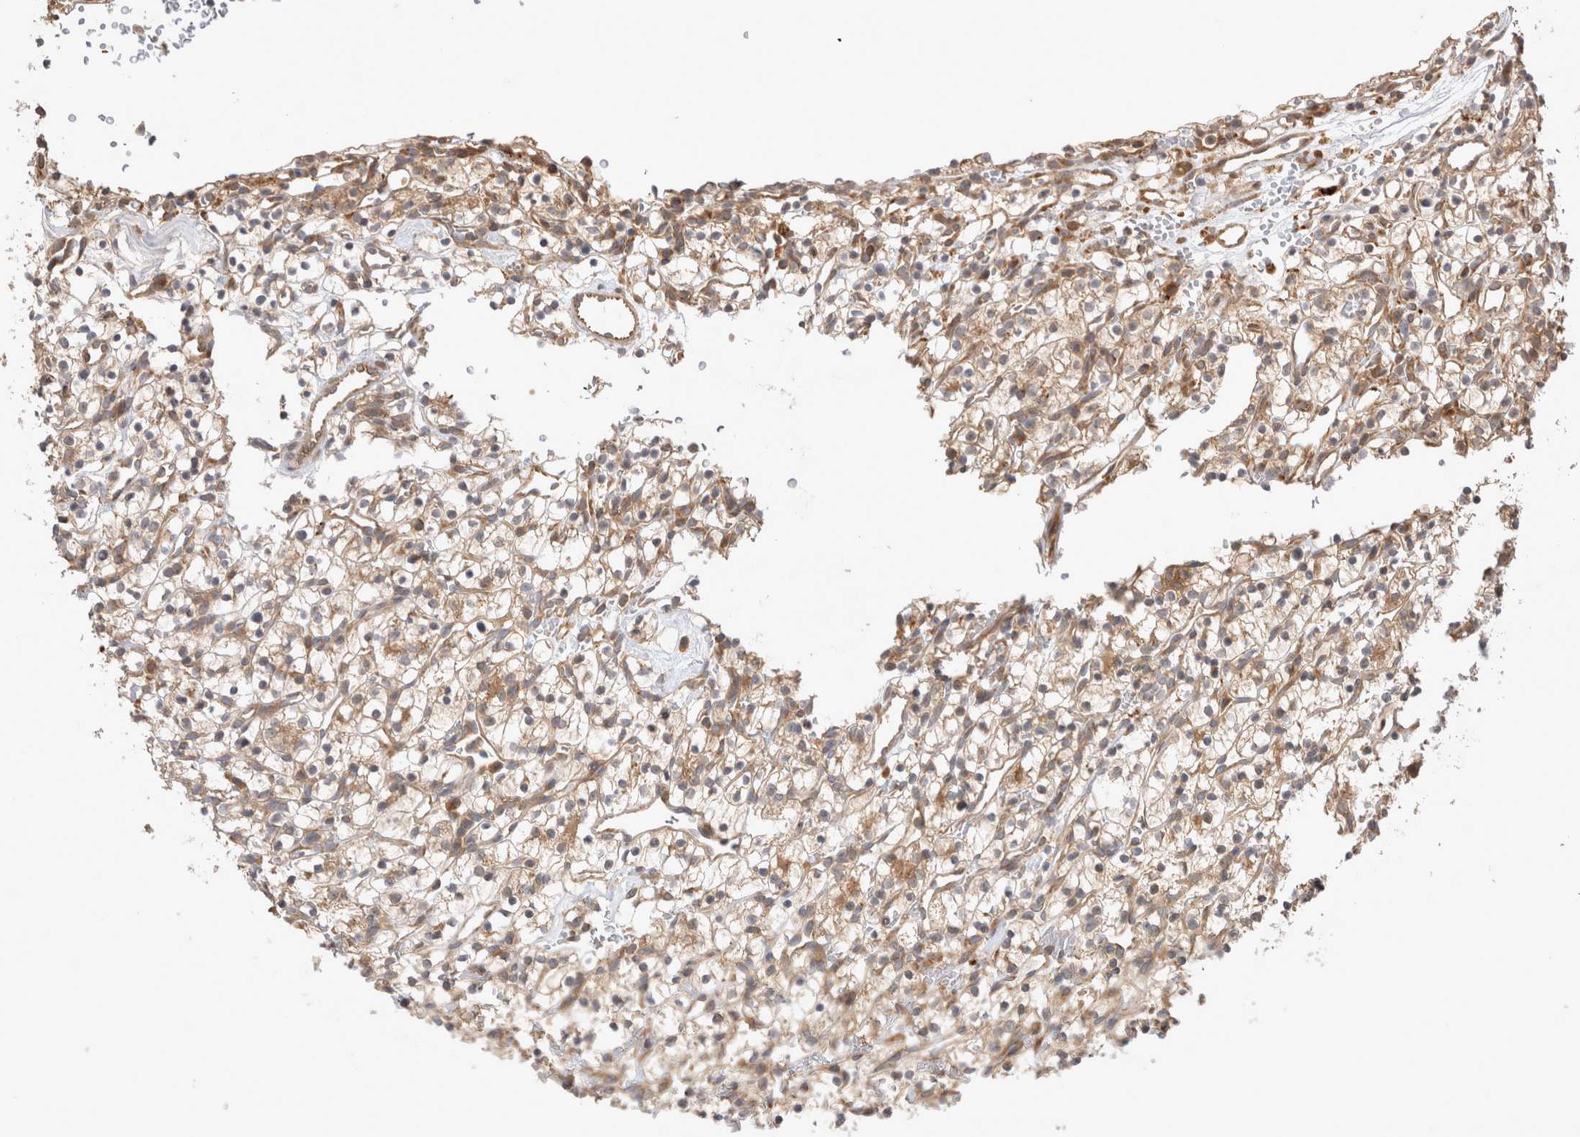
{"staining": {"intensity": "moderate", "quantity": ">75%", "location": "cytoplasmic/membranous"}, "tissue": "renal cancer", "cell_type": "Tumor cells", "image_type": "cancer", "snomed": [{"axis": "morphology", "description": "Adenocarcinoma, NOS"}, {"axis": "topography", "description": "Kidney"}], "caption": "Approximately >75% of tumor cells in renal adenocarcinoma display moderate cytoplasmic/membranous protein staining as visualized by brown immunohistochemical staining.", "gene": "VPS28", "patient": {"sex": "female", "age": 57}}